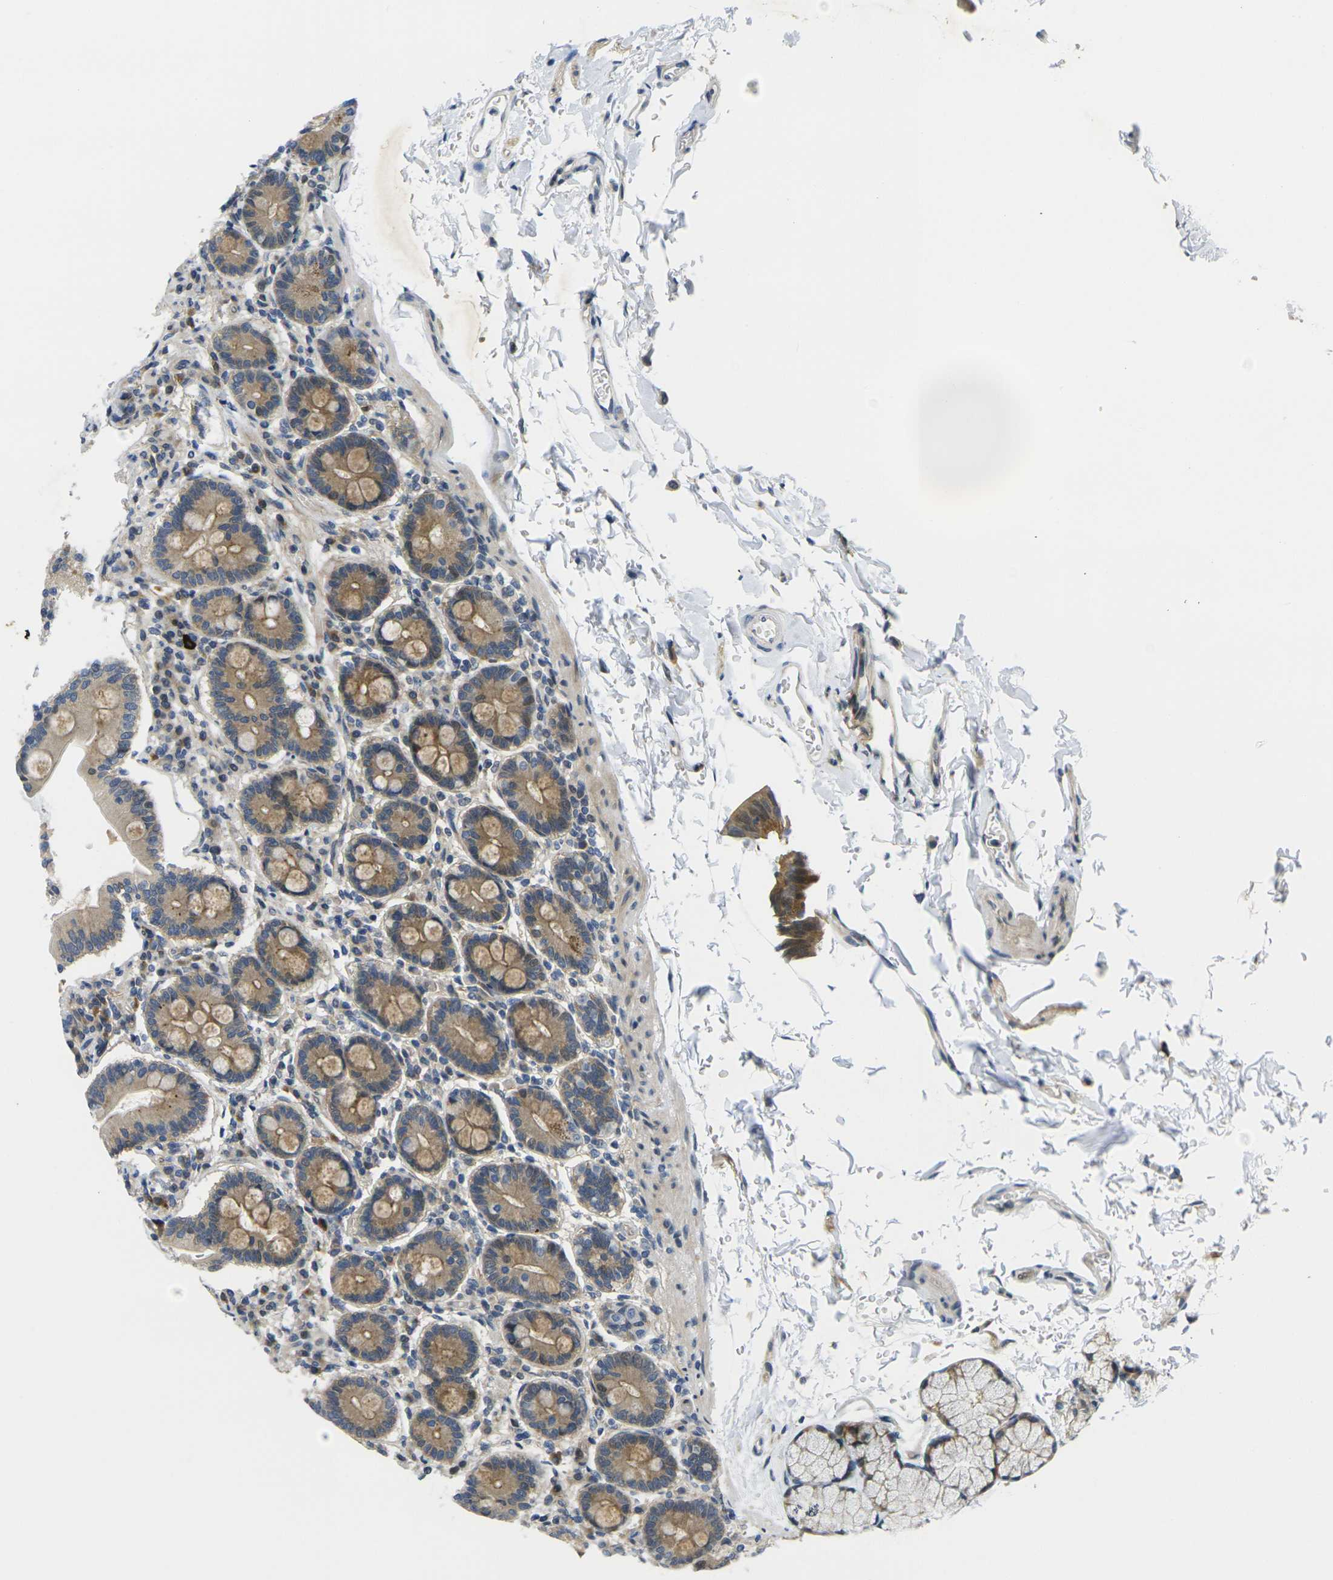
{"staining": {"intensity": "moderate", "quantity": ">75%", "location": "cytoplasmic/membranous"}, "tissue": "duodenum", "cell_type": "Glandular cells", "image_type": "normal", "snomed": [{"axis": "morphology", "description": "Normal tissue, NOS"}, {"axis": "topography", "description": "Duodenum"}], "caption": "This micrograph reveals unremarkable duodenum stained with immunohistochemistry to label a protein in brown. The cytoplasmic/membranous of glandular cells show moderate positivity for the protein. Nuclei are counter-stained blue.", "gene": "ROBO2", "patient": {"sex": "male", "age": 54}}